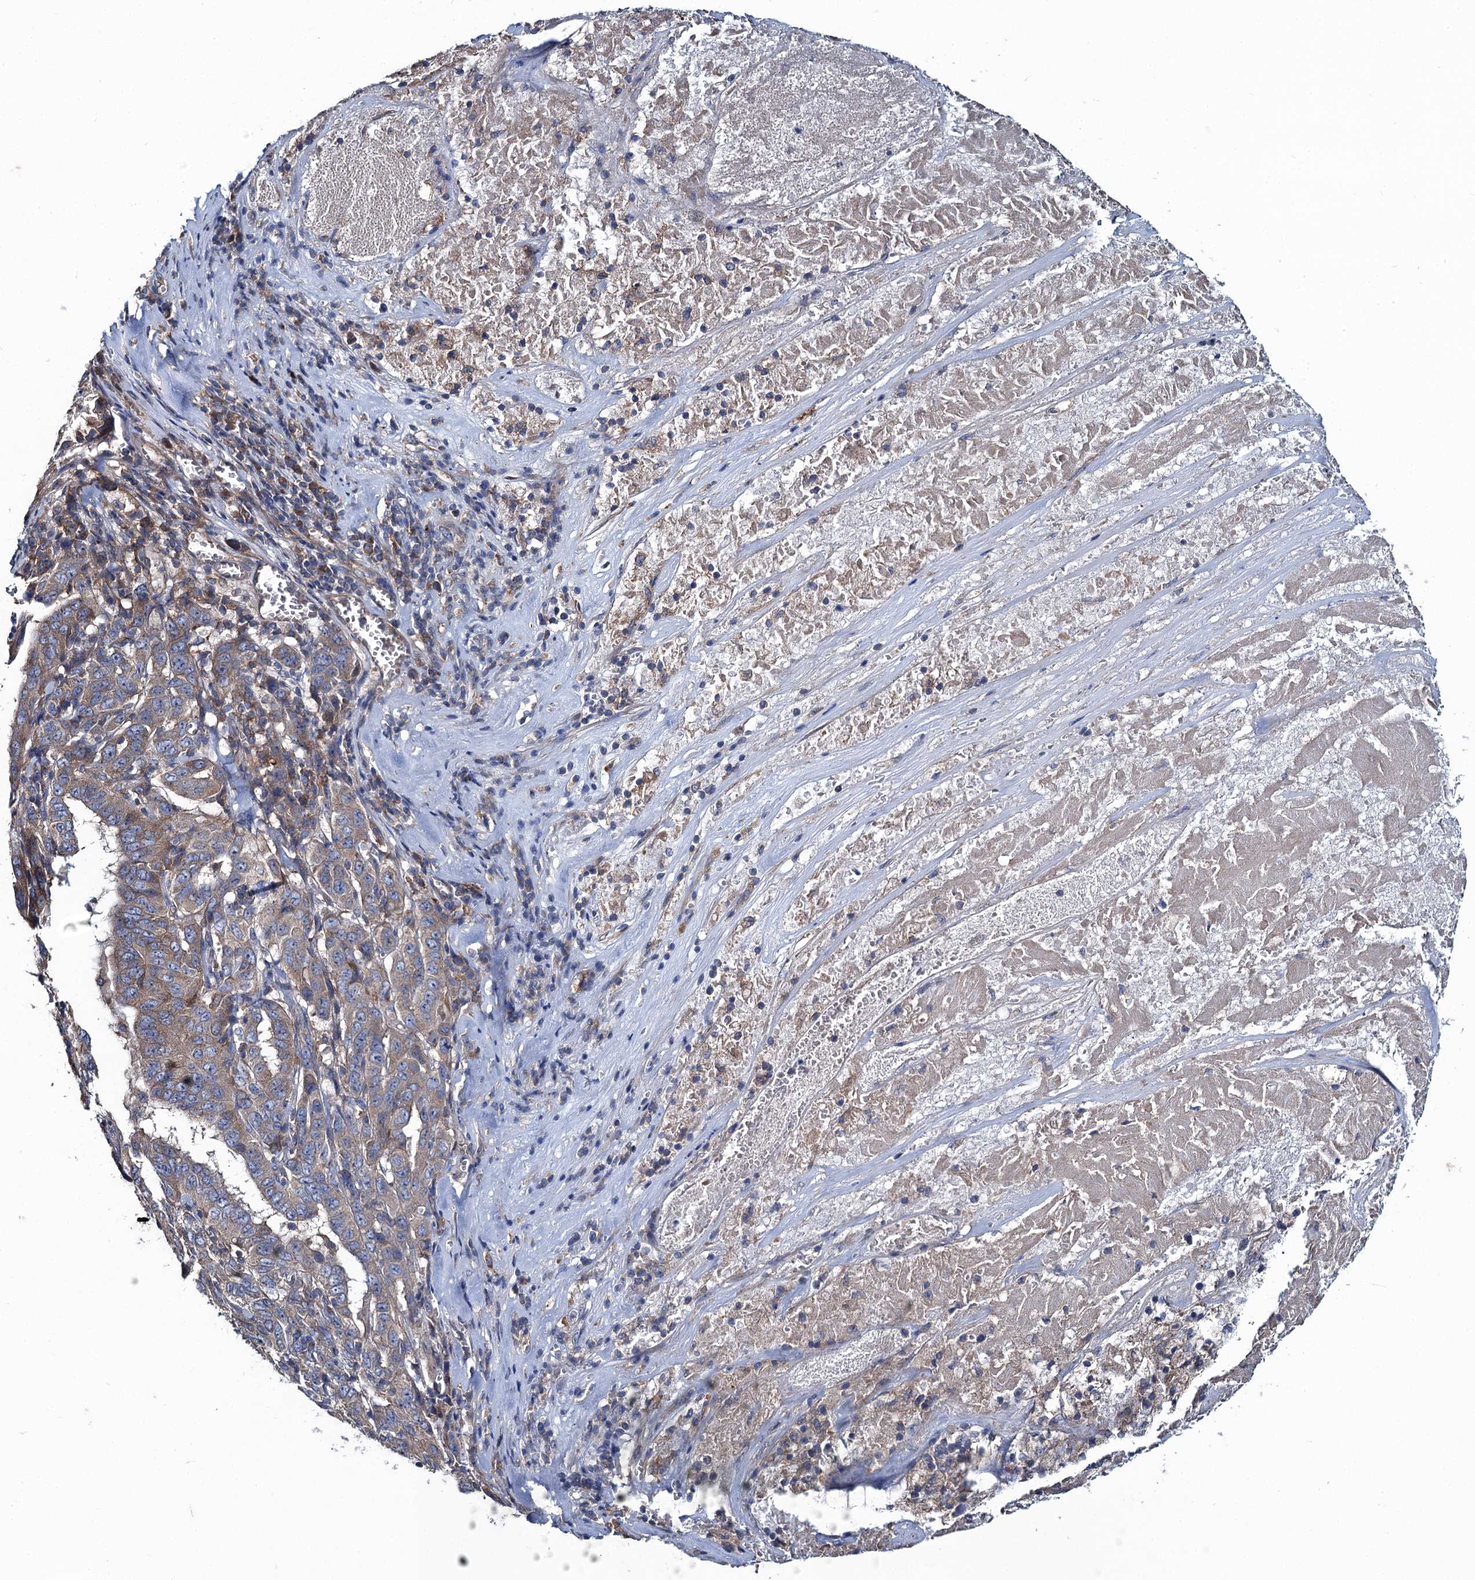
{"staining": {"intensity": "weak", "quantity": "<25%", "location": "cytoplasmic/membranous"}, "tissue": "pancreatic cancer", "cell_type": "Tumor cells", "image_type": "cancer", "snomed": [{"axis": "morphology", "description": "Adenocarcinoma, NOS"}, {"axis": "topography", "description": "Pancreas"}], "caption": "Tumor cells show no significant protein positivity in pancreatic cancer (adenocarcinoma).", "gene": "SNAP29", "patient": {"sex": "male", "age": 63}}